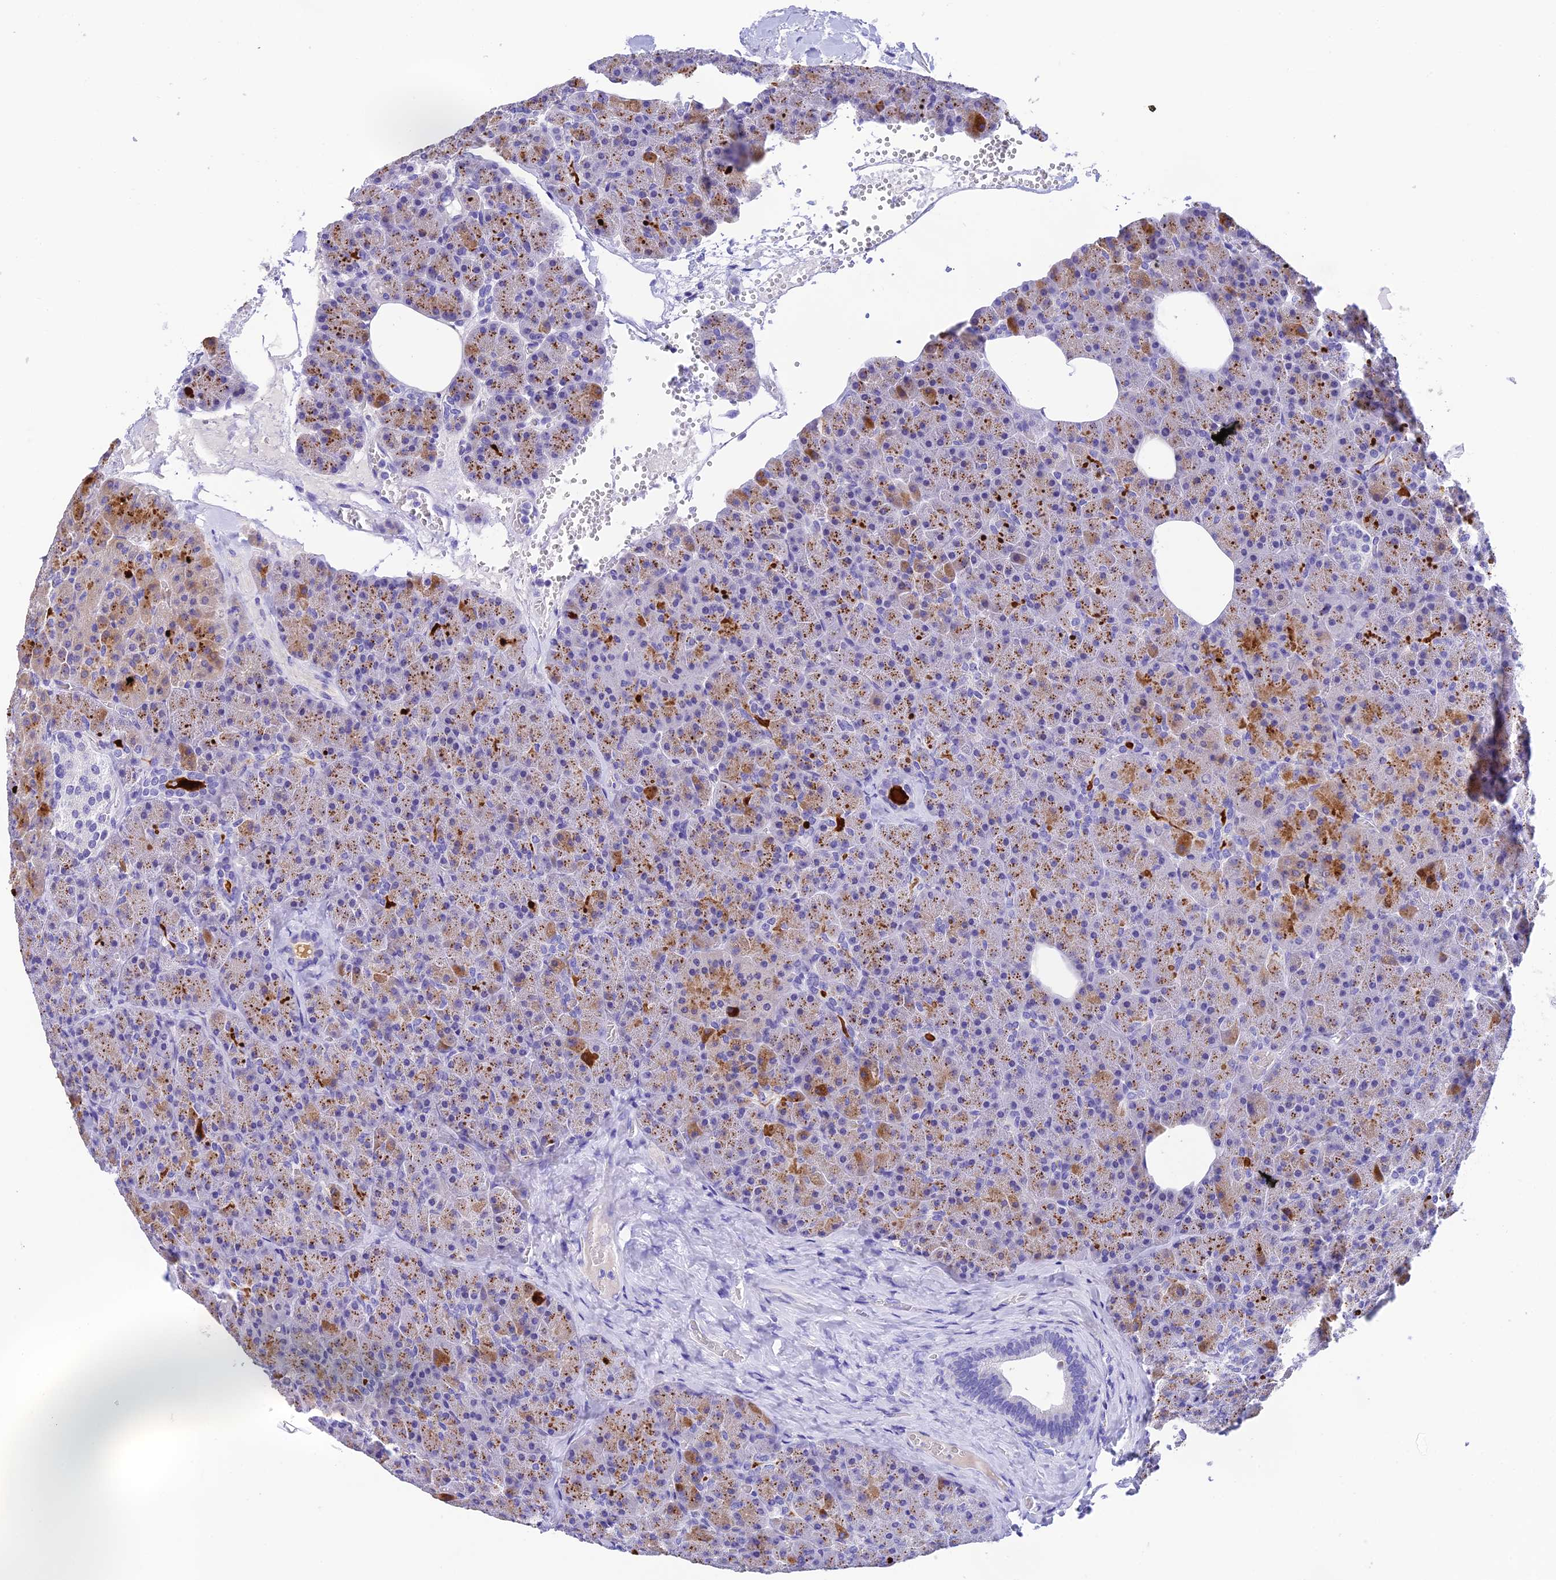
{"staining": {"intensity": "moderate", "quantity": "25%-75%", "location": "cytoplasmic/membranous"}, "tissue": "pancreas", "cell_type": "Exocrine glandular cells", "image_type": "normal", "snomed": [{"axis": "morphology", "description": "Normal tissue, NOS"}, {"axis": "morphology", "description": "Carcinoid, malignant, NOS"}, {"axis": "topography", "description": "Pancreas"}], "caption": "Pancreas stained with a protein marker reveals moderate staining in exocrine glandular cells.", "gene": "KDELR3", "patient": {"sex": "female", "age": 35}}